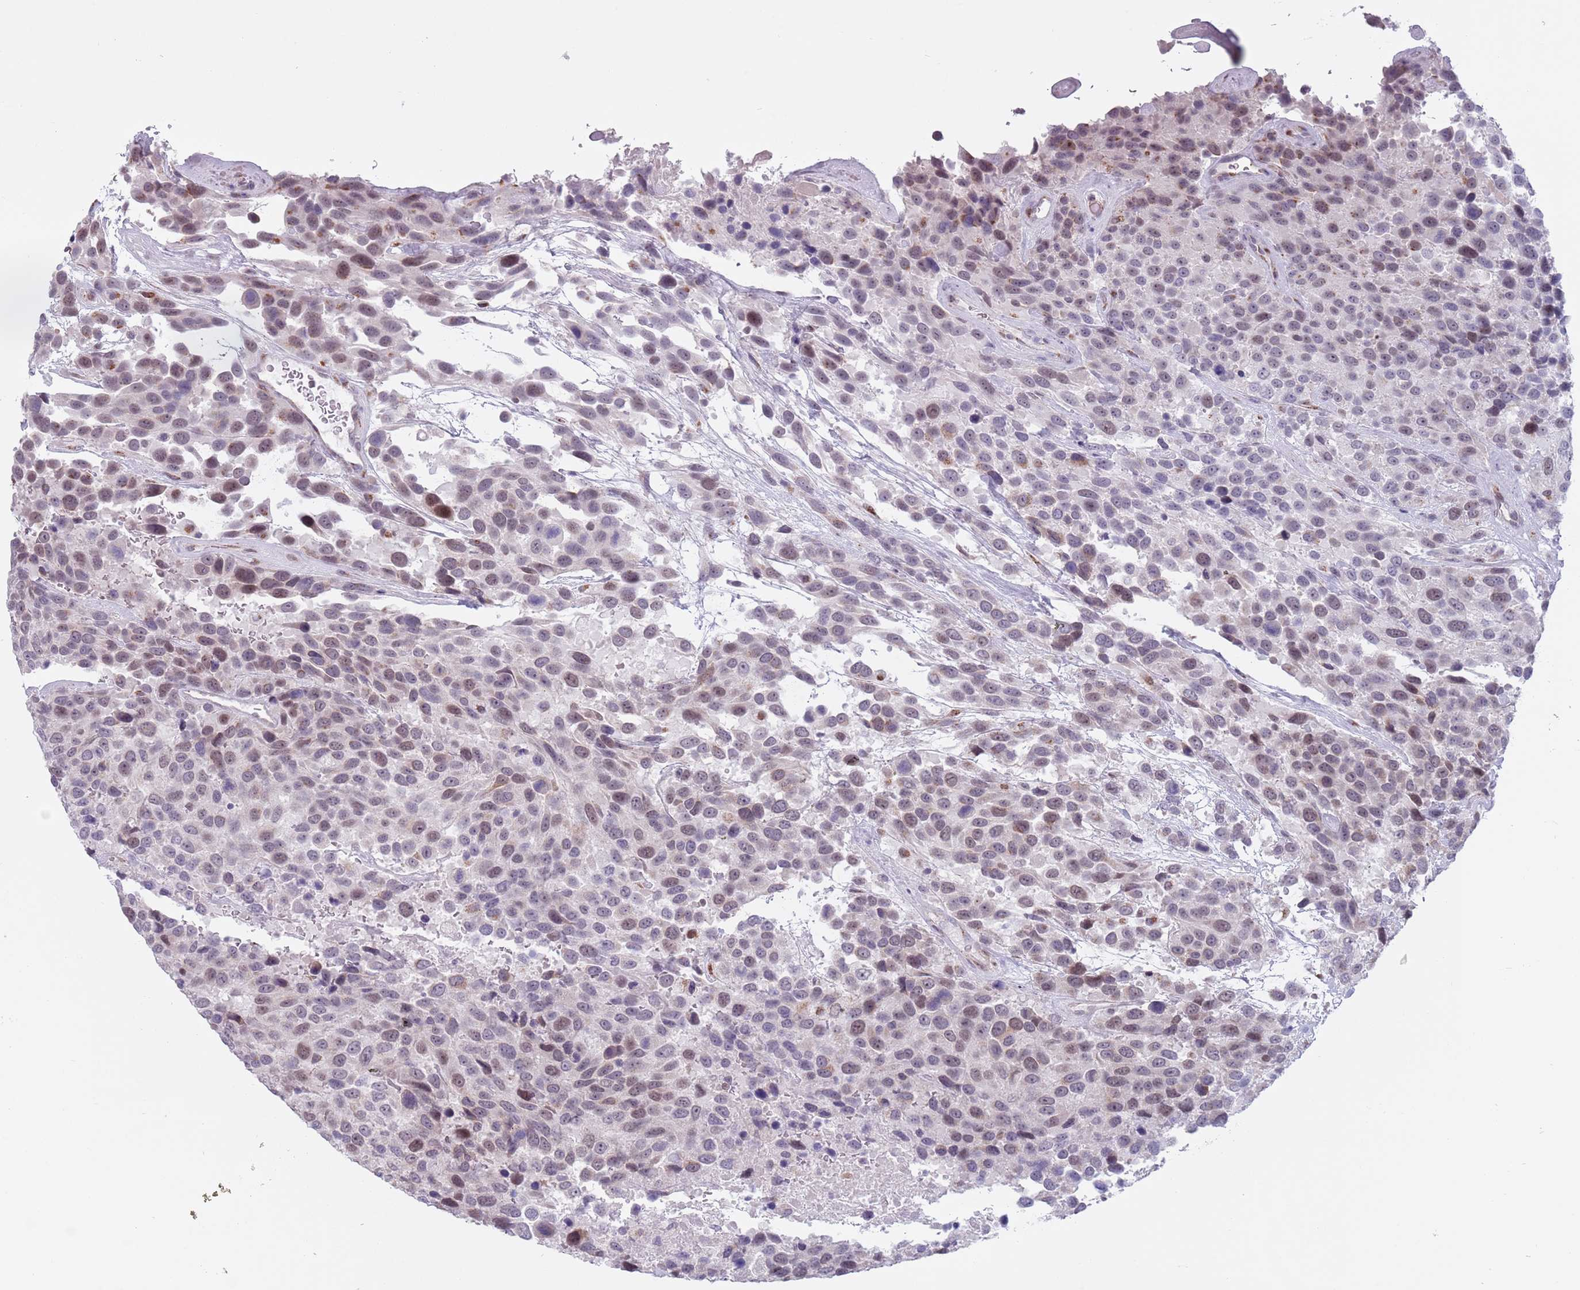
{"staining": {"intensity": "weak", "quantity": "25%-75%", "location": "cytoplasmic/membranous,nuclear"}, "tissue": "urothelial cancer", "cell_type": "Tumor cells", "image_type": "cancer", "snomed": [{"axis": "morphology", "description": "Urothelial carcinoma, High grade"}, {"axis": "topography", "description": "Urinary bladder"}], "caption": "Approximately 25%-75% of tumor cells in human urothelial cancer reveal weak cytoplasmic/membranous and nuclear protein positivity as visualized by brown immunohistochemical staining.", "gene": "ZKSCAN2", "patient": {"sex": "female", "age": 70}}